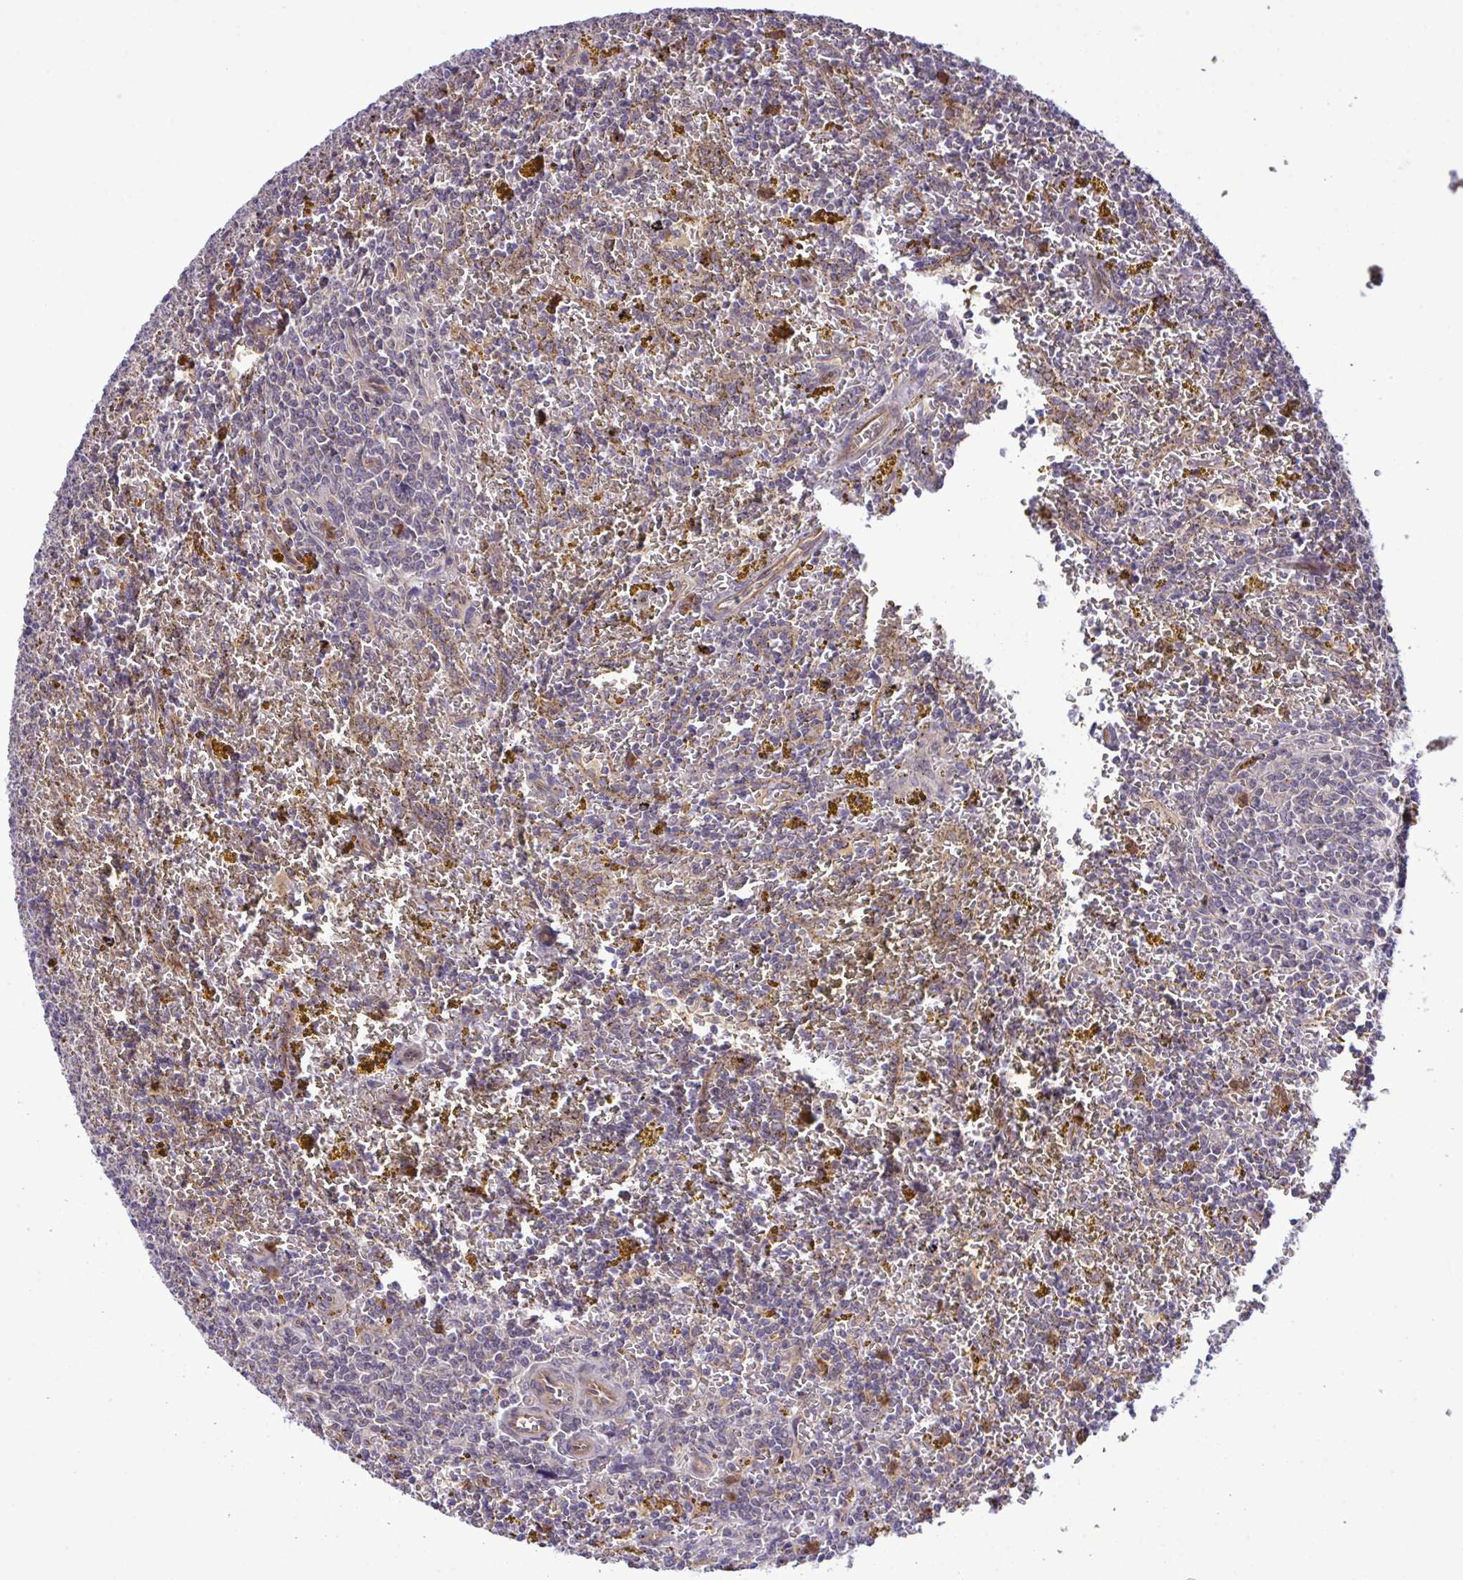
{"staining": {"intensity": "negative", "quantity": "none", "location": "none"}, "tissue": "lymphoma", "cell_type": "Tumor cells", "image_type": "cancer", "snomed": [{"axis": "morphology", "description": "Malignant lymphoma, non-Hodgkin's type, Low grade"}, {"axis": "topography", "description": "Spleen"}, {"axis": "topography", "description": "Lymph node"}], "caption": "This is an IHC photomicrograph of malignant lymphoma, non-Hodgkin's type (low-grade). There is no staining in tumor cells.", "gene": "CMPK1", "patient": {"sex": "female", "age": 66}}